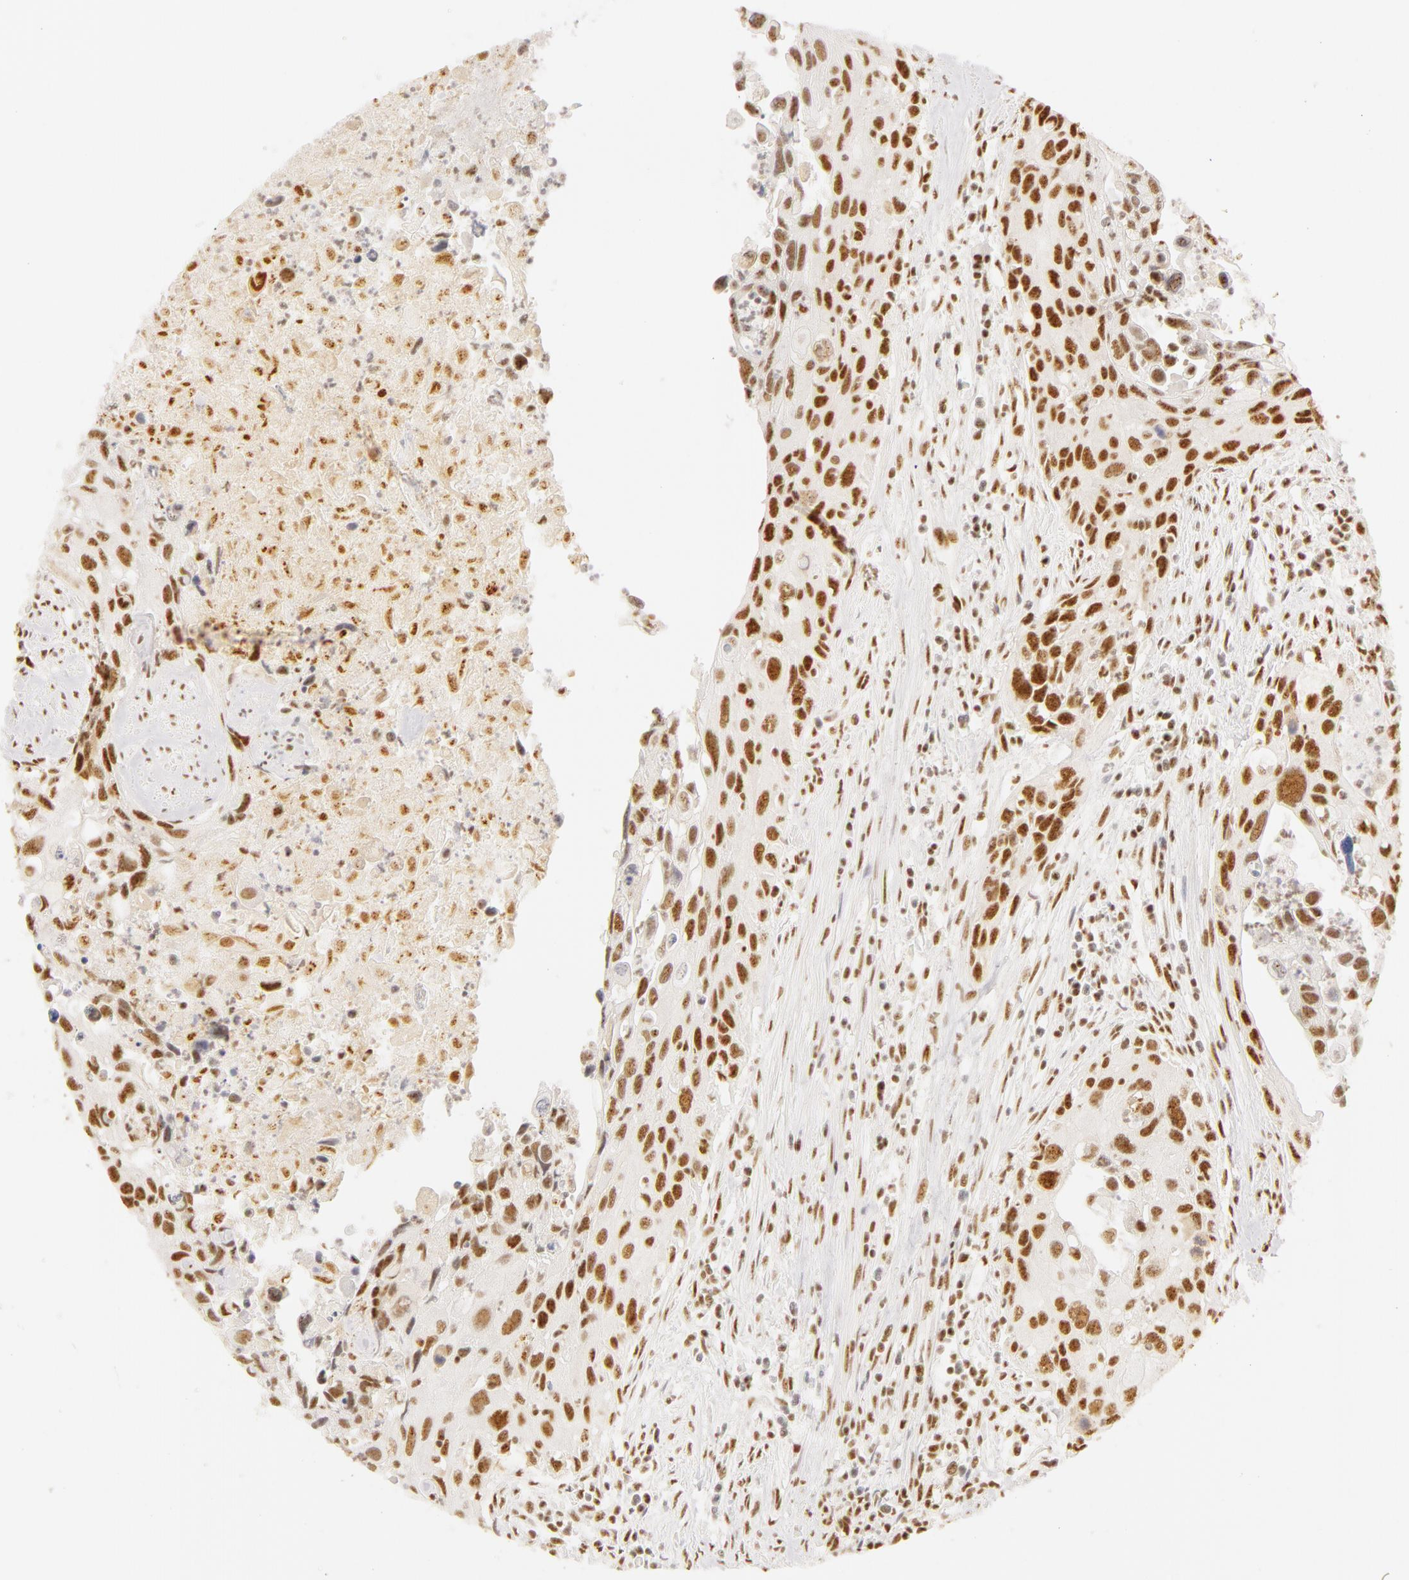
{"staining": {"intensity": "moderate", "quantity": ">75%", "location": "nuclear"}, "tissue": "urothelial cancer", "cell_type": "Tumor cells", "image_type": "cancer", "snomed": [{"axis": "morphology", "description": "Urothelial carcinoma, High grade"}, {"axis": "topography", "description": "Urinary bladder"}], "caption": "This is an image of IHC staining of high-grade urothelial carcinoma, which shows moderate expression in the nuclear of tumor cells.", "gene": "RBM39", "patient": {"sex": "male", "age": 71}}